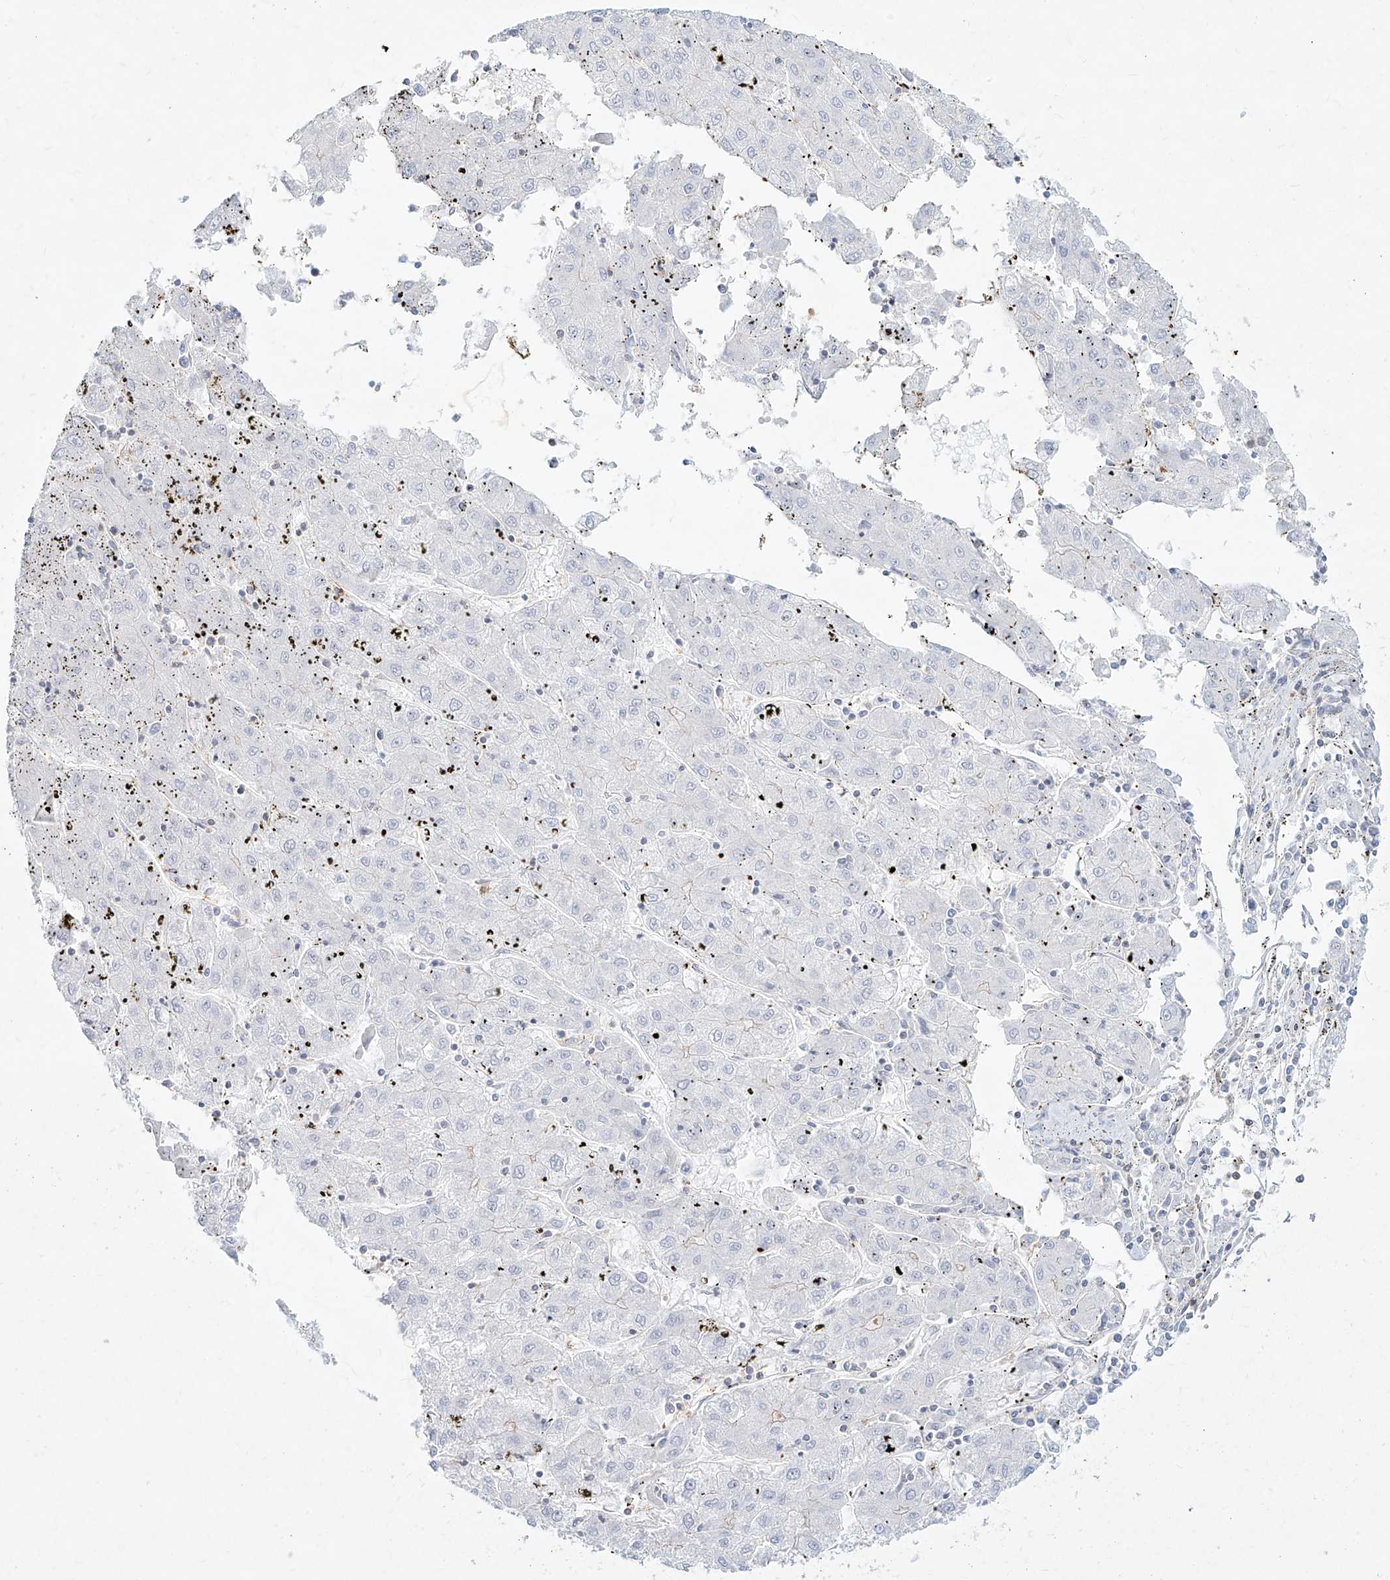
{"staining": {"intensity": "negative", "quantity": "none", "location": "none"}, "tissue": "liver cancer", "cell_type": "Tumor cells", "image_type": "cancer", "snomed": [{"axis": "morphology", "description": "Carcinoma, Hepatocellular, NOS"}, {"axis": "topography", "description": "Liver"}], "caption": "Protein analysis of liver cancer shows no significant positivity in tumor cells.", "gene": "SLC2A12", "patient": {"sex": "male", "age": 72}}